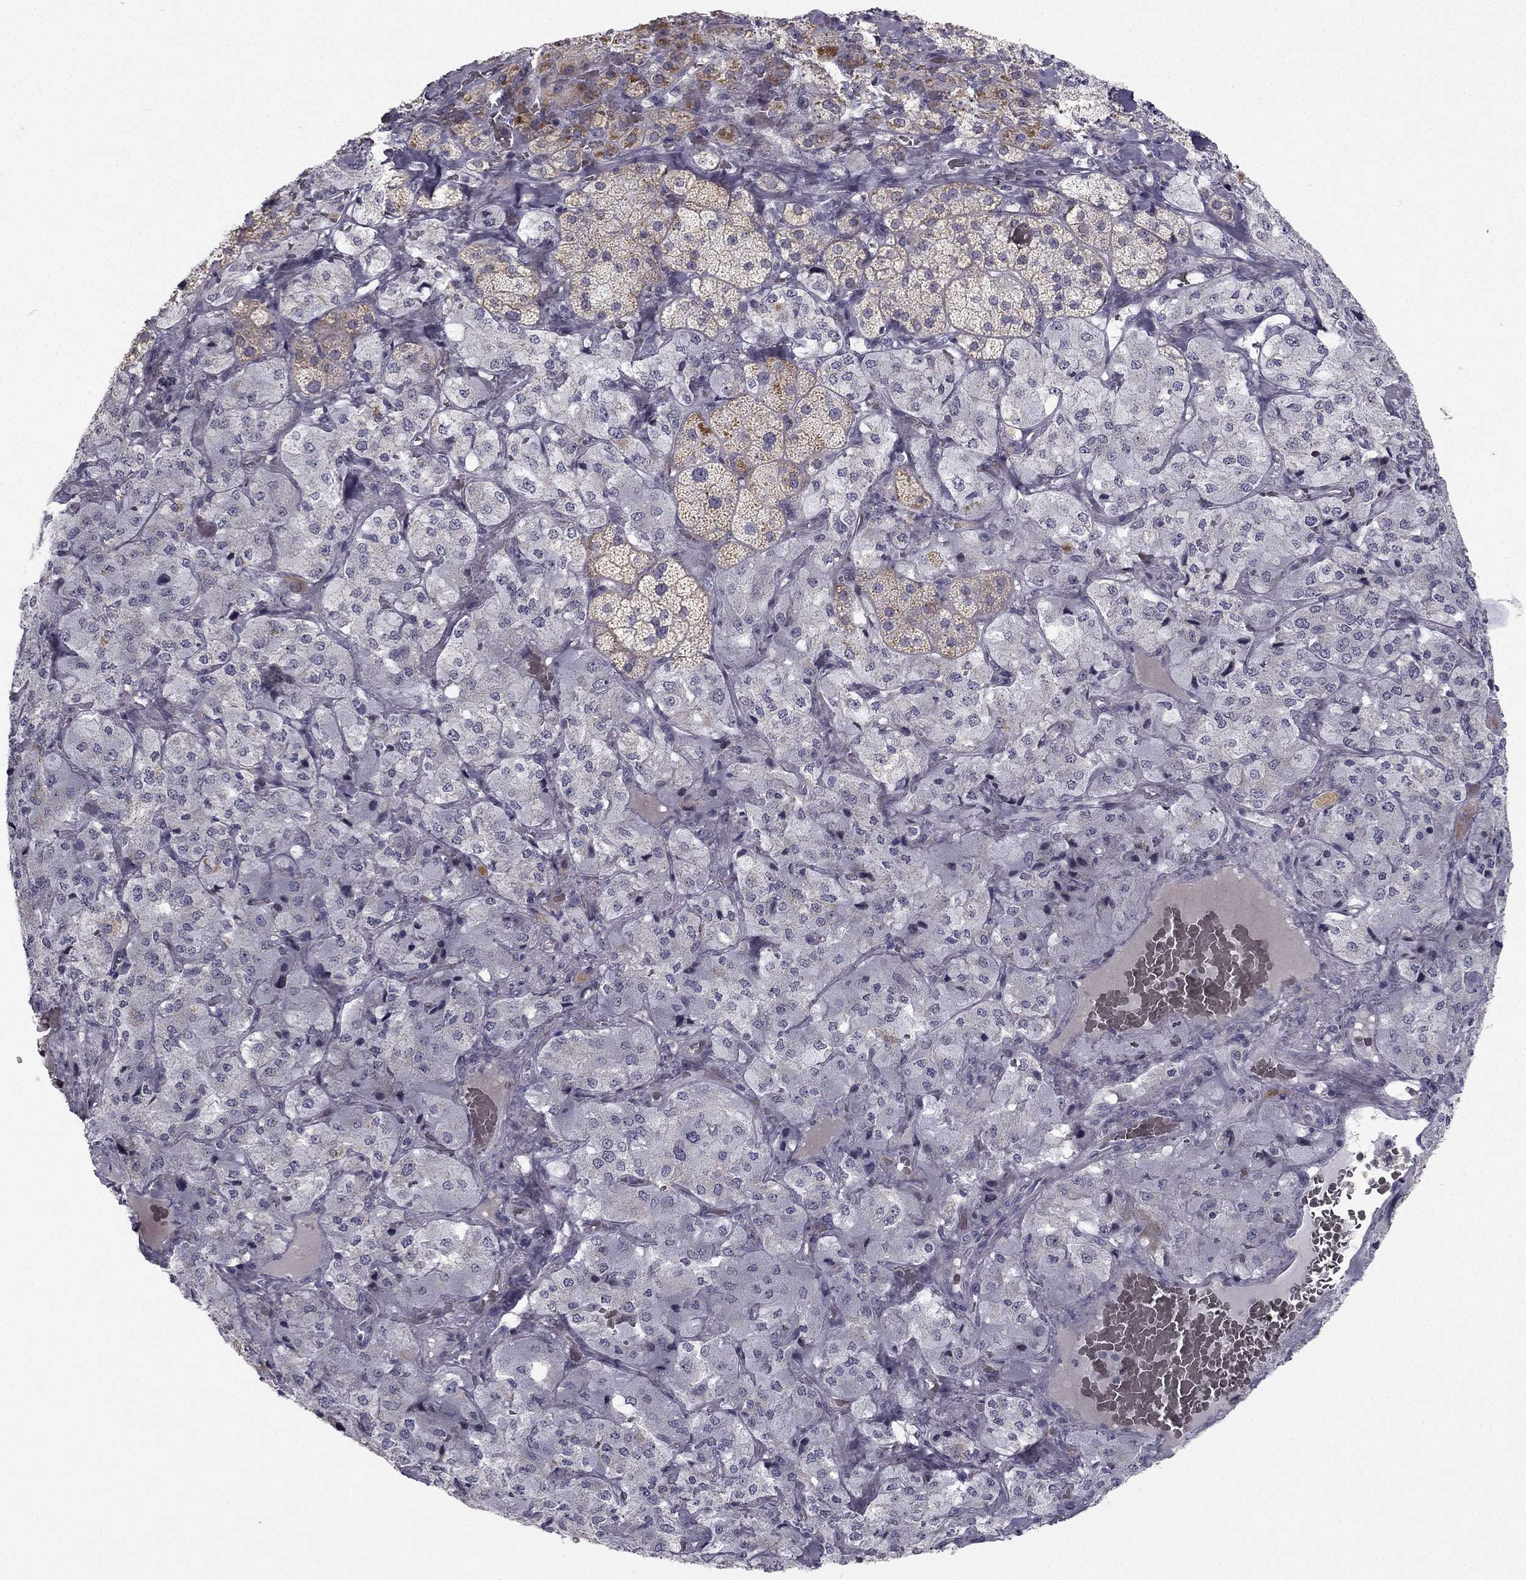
{"staining": {"intensity": "moderate", "quantity": "<25%", "location": "cytoplasmic/membranous"}, "tissue": "adrenal gland", "cell_type": "Glandular cells", "image_type": "normal", "snomed": [{"axis": "morphology", "description": "Normal tissue, NOS"}, {"axis": "topography", "description": "Adrenal gland"}], "caption": "This micrograph shows immunohistochemistry (IHC) staining of unremarkable human adrenal gland, with low moderate cytoplasmic/membranous expression in about <25% of glandular cells.", "gene": "C5orf49", "patient": {"sex": "male", "age": 57}}